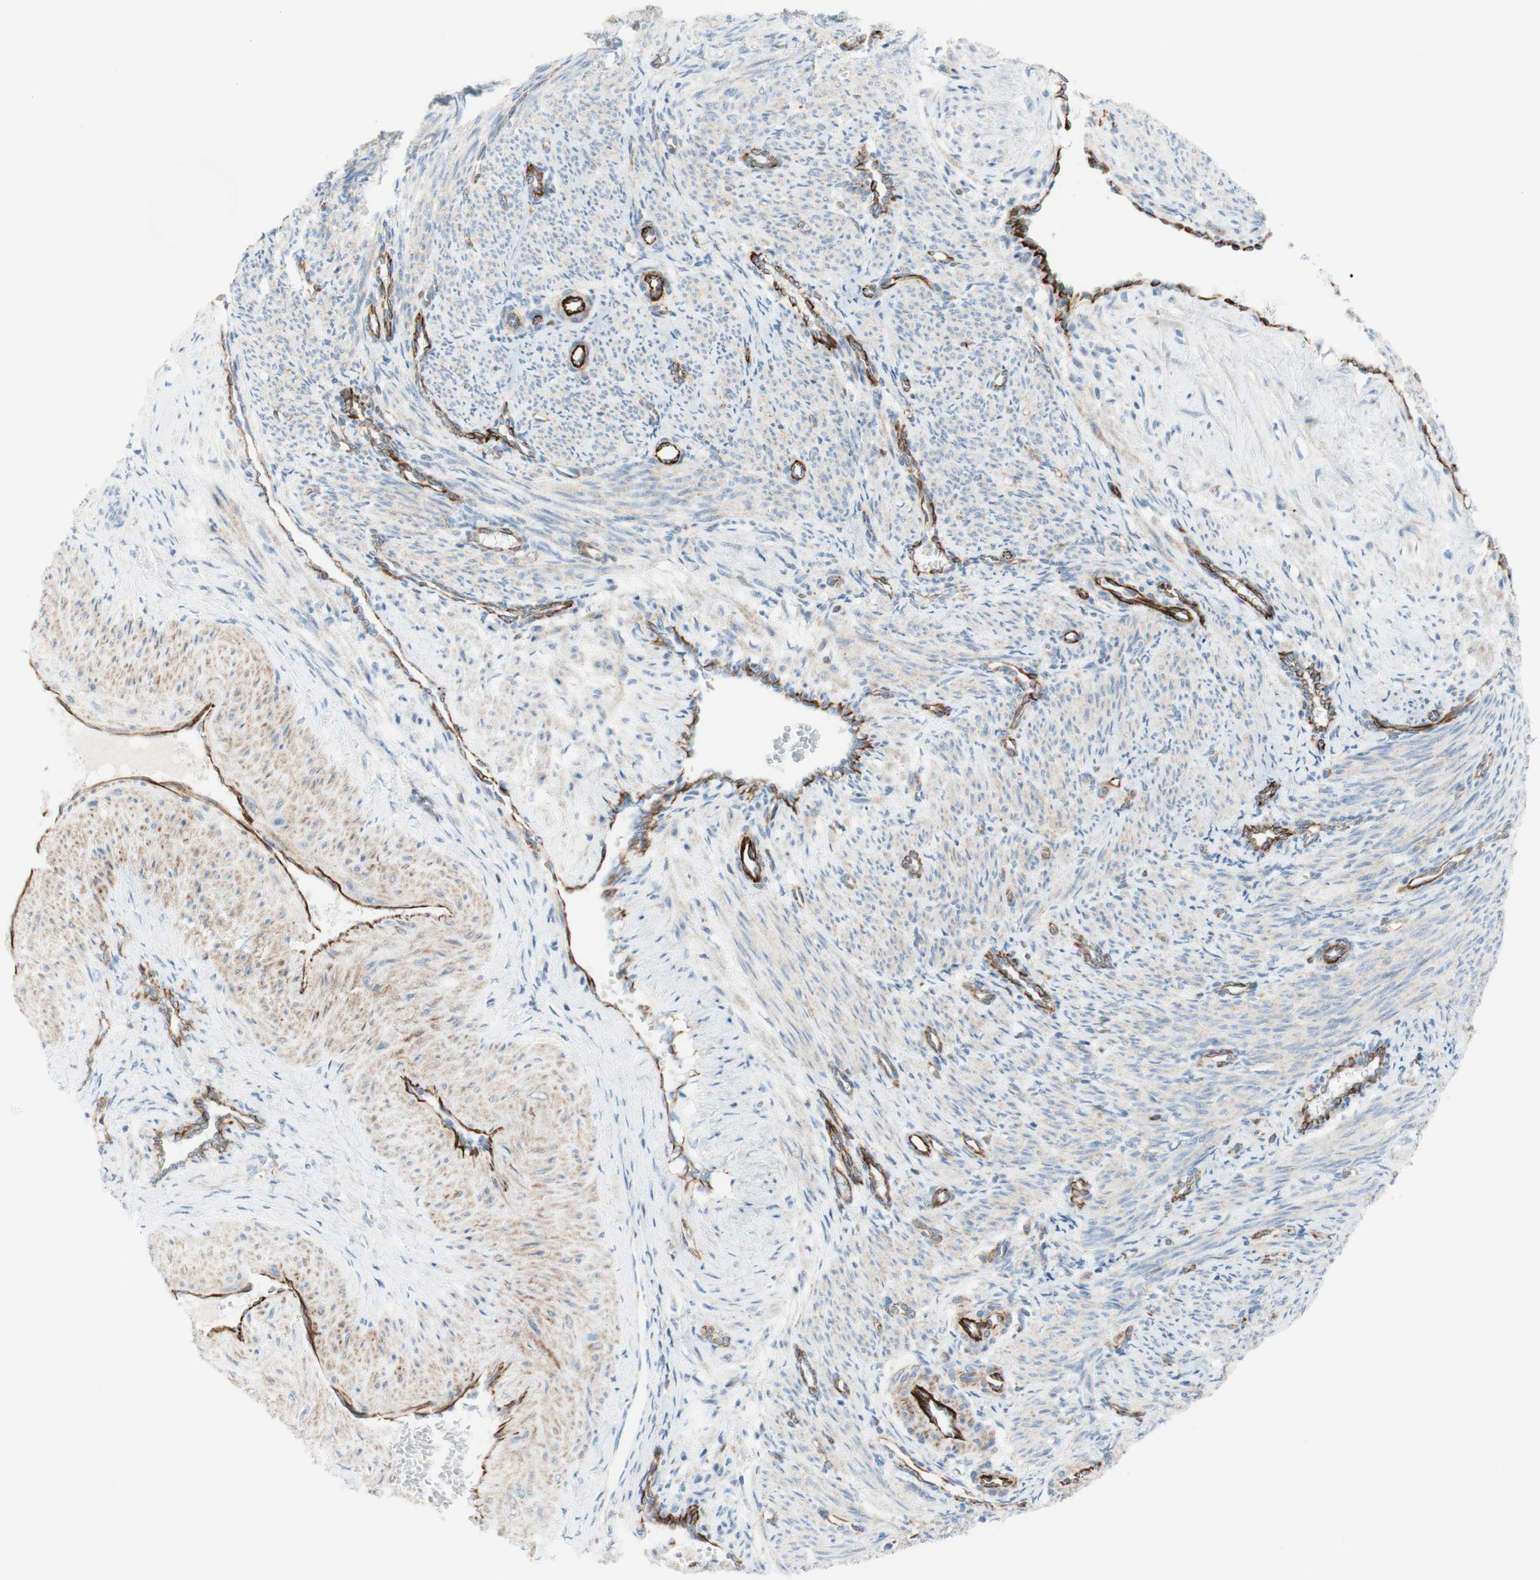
{"staining": {"intensity": "weak", "quantity": "25%-75%", "location": "cytoplasmic/membranous"}, "tissue": "smooth muscle", "cell_type": "Smooth muscle cells", "image_type": "normal", "snomed": [{"axis": "morphology", "description": "Normal tissue, NOS"}, {"axis": "topography", "description": "Endometrium"}], "caption": "DAB immunohistochemical staining of normal human smooth muscle displays weak cytoplasmic/membranous protein positivity in approximately 25%-75% of smooth muscle cells.", "gene": "POU2AF1", "patient": {"sex": "female", "age": 33}}